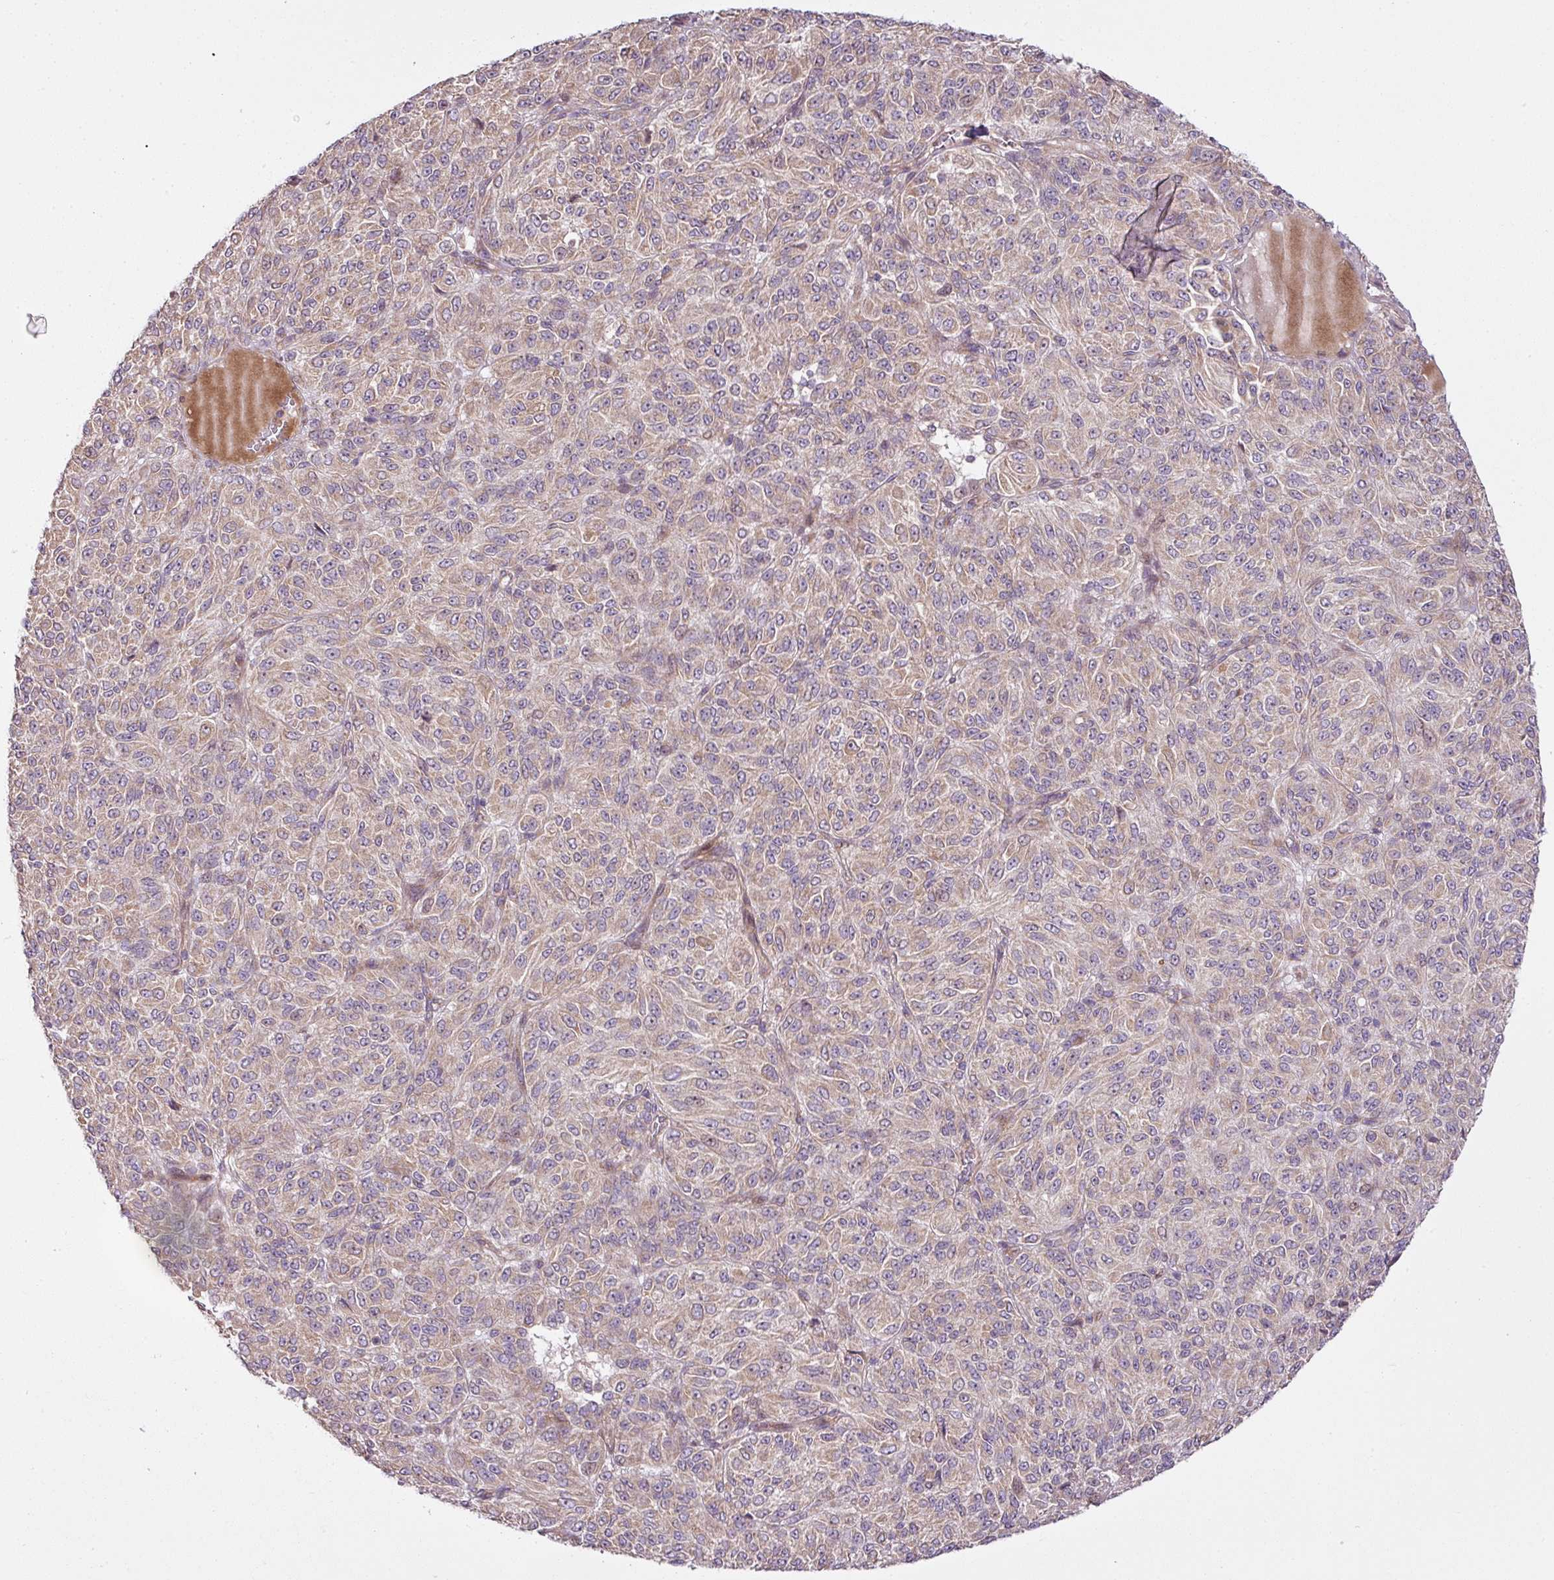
{"staining": {"intensity": "weak", "quantity": "25%-75%", "location": "cytoplasmic/membranous"}, "tissue": "melanoma", "cell_type": "Tumor cells", "image_type": "cancer", "snomed": [{"axis": "morphology", "description": "Malignant melanoma, Metastatic site"}, {"axis": "topography", "description": "Brain"}], "caption": "Protein staining demonstrates weak cytoplasmic/membranous staining in approximately 25%-75% of tumor cells in melanoma.", "gene": "COX18", "patient": {"sex": "female", "age": 56}}